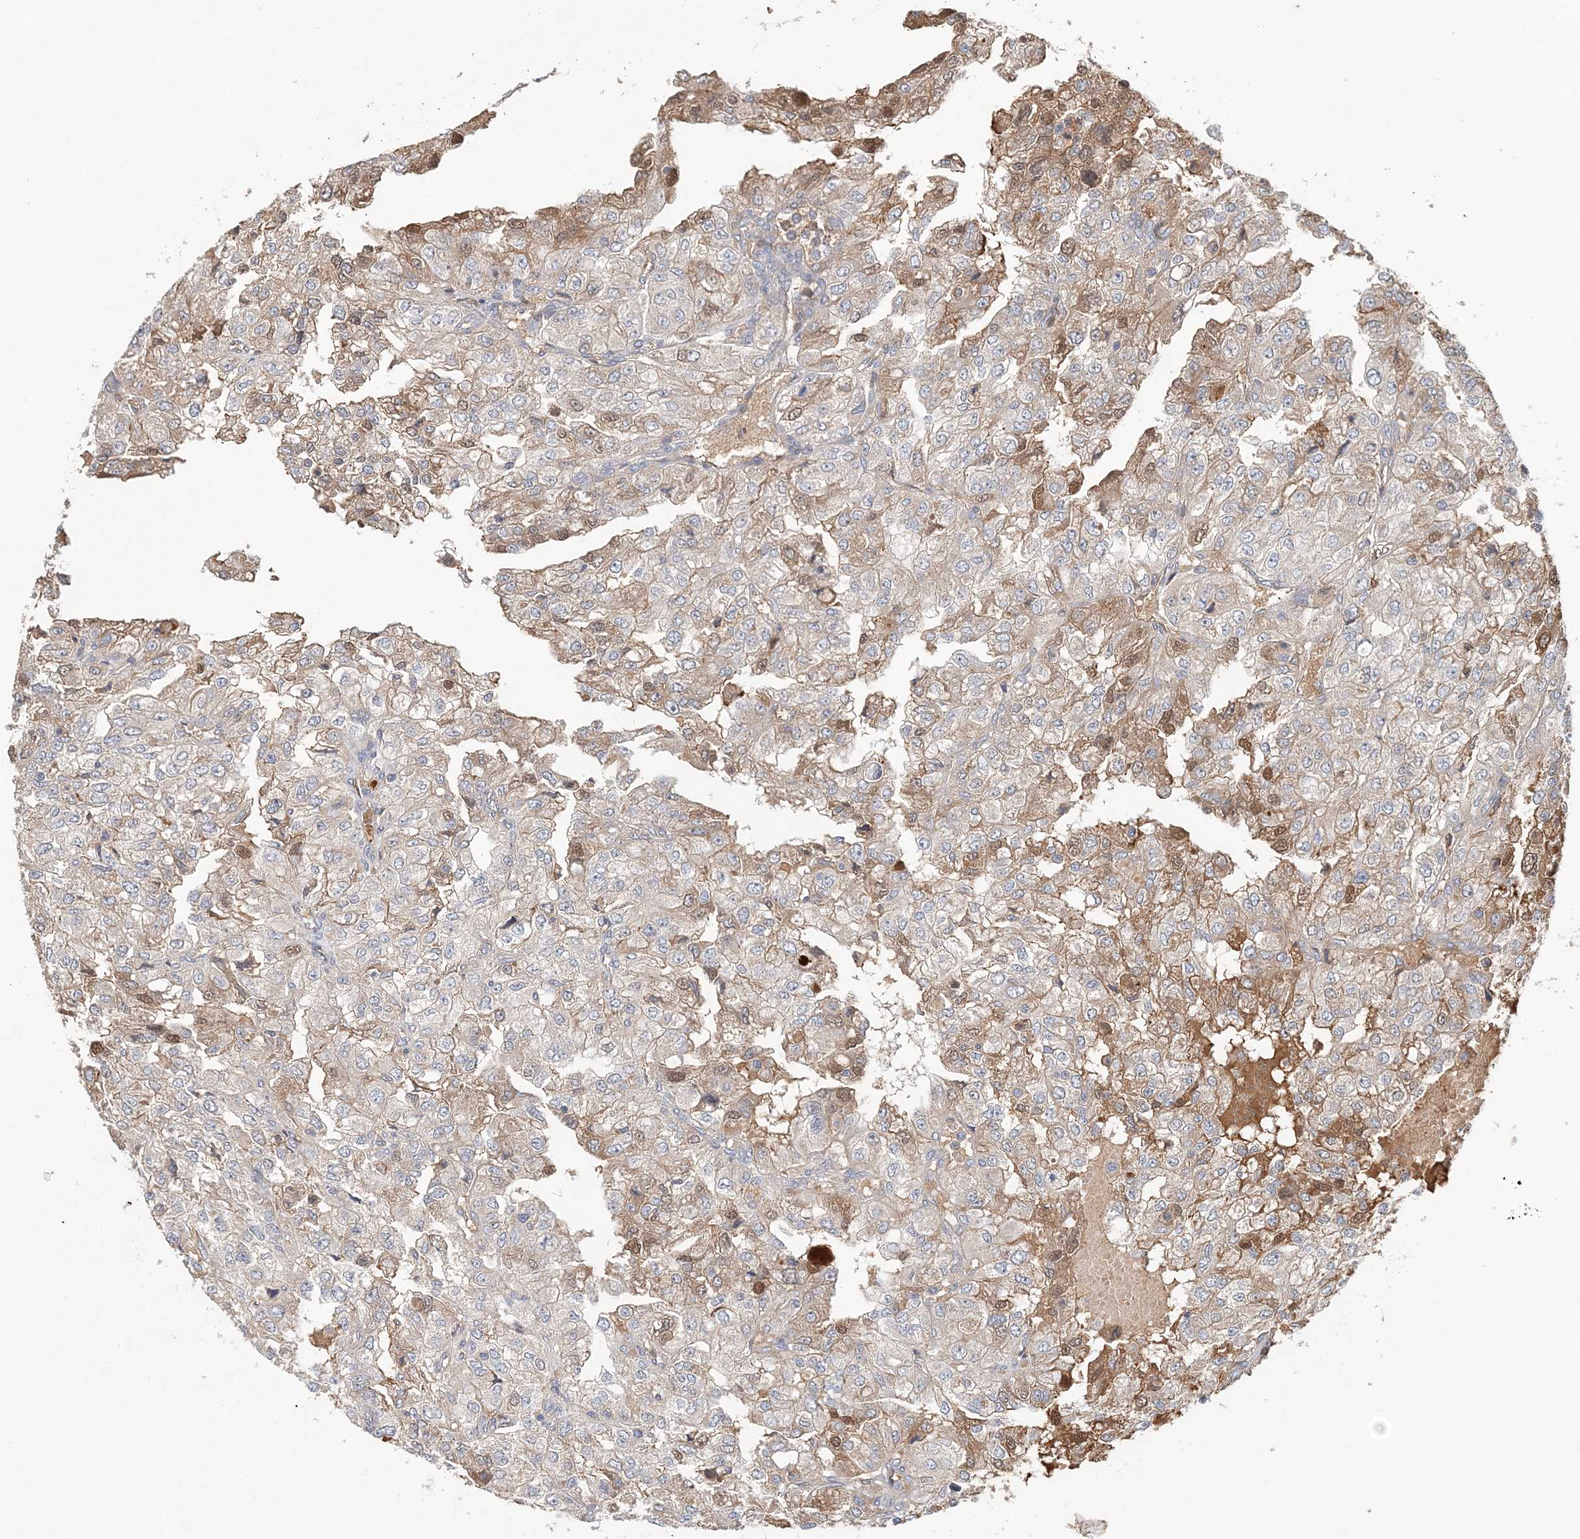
{"staining": {"intensity": "moderate", "quantity": "<25%", "location": "cytoplasmic/membranous,nuclear"}, "tissue": "renal cancer", "cell_type": "Tumor cells", "image_type": "cancer", "snomed": [{"axis": "morphology", "description": "Adenocarcinoma, NOS"}, {"axis": "topography", "description": "Kidney"}], "caption": "Immunohistochemical staining of human renal adenocarcinoma displays low levels of moderate cytoplasmic/membranous and nuclear expression in approximately <25% of tumor cells.", "gene": "SYCP3", "patient": {"sex": "female", "age": 54}}